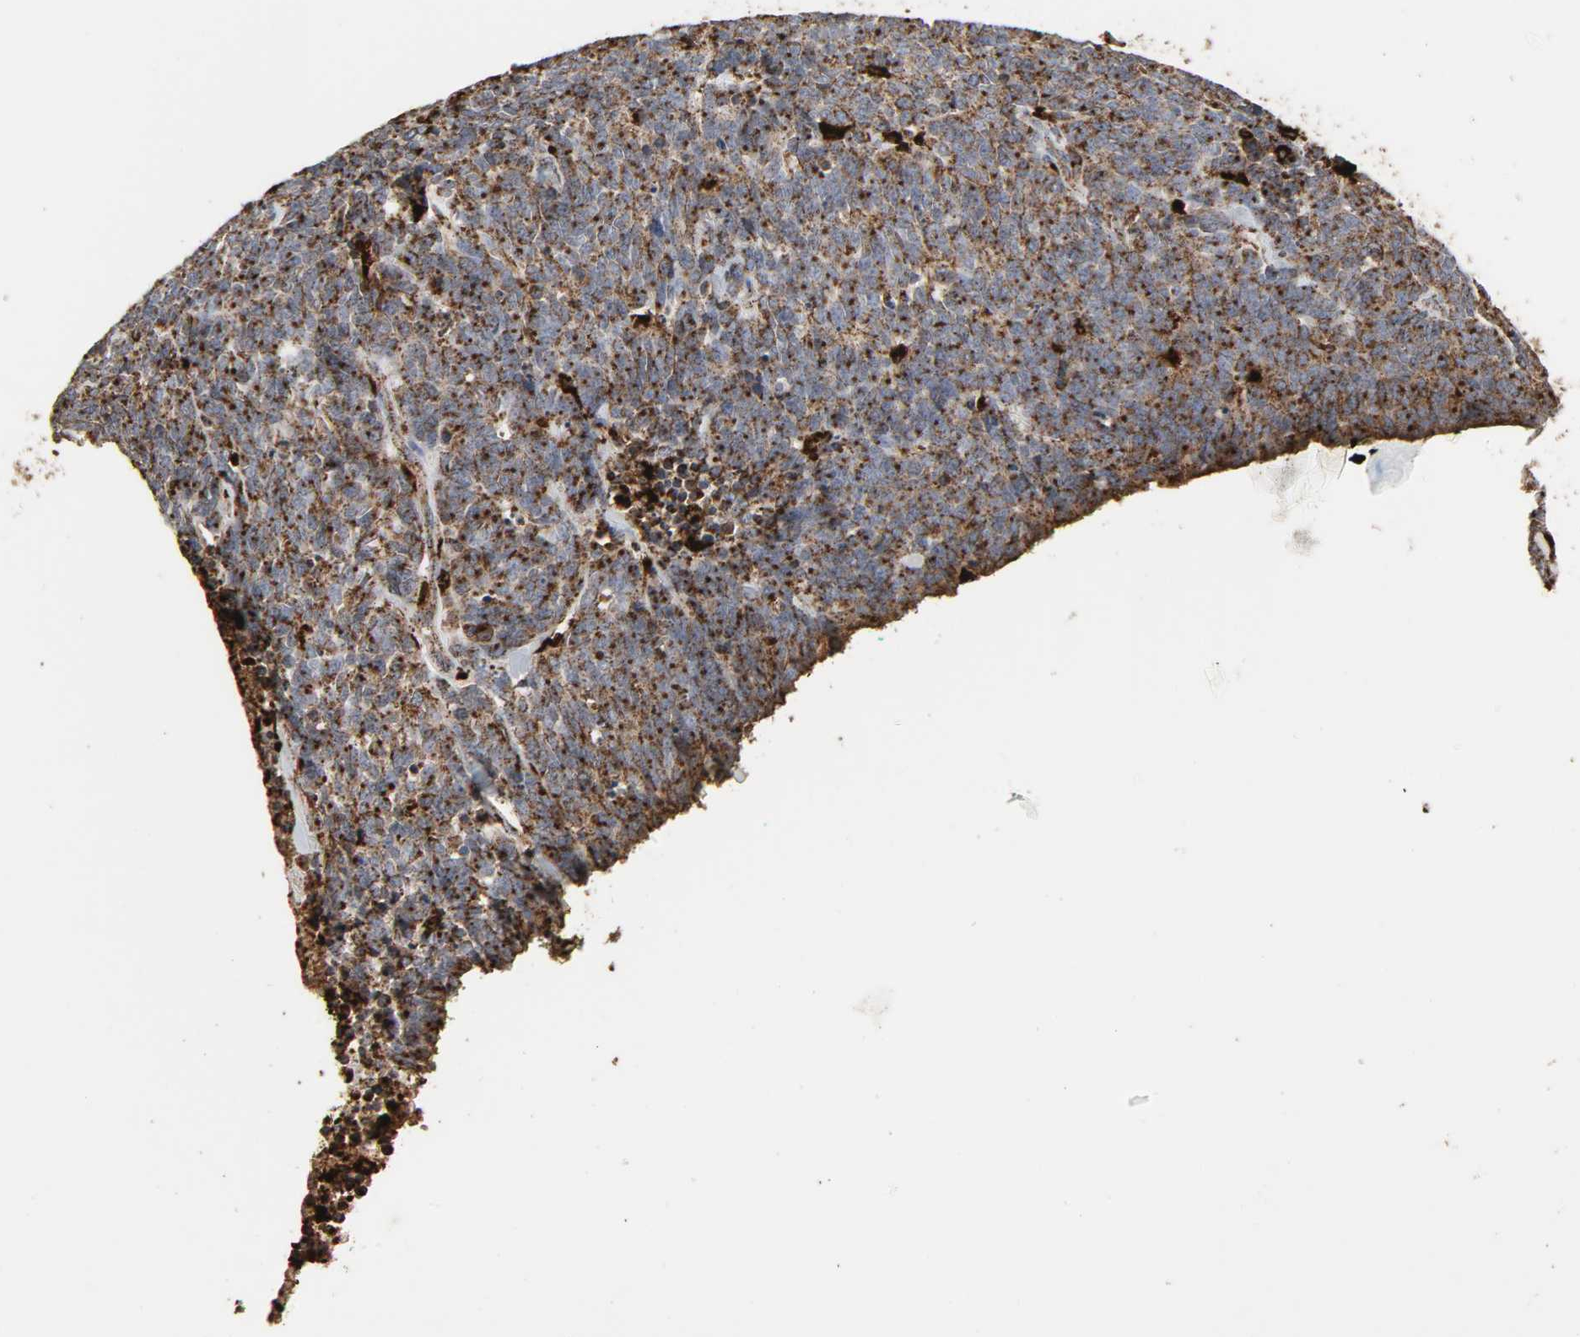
{"staining": {"intensity": "strong", "quantity": ">75%", "location": "cytoplasmic/membranous"}, "tissue": "lung cancer", "cell_type": "Tumor cells", "image_type": "cancer", "snomed": [{"axis": "morphology", "description": "Neoplasm, malignant, NOS"}, {"axis": "topography", "description": "Lung"}], "caption": "IHC micrograph of human lung cancer (malignant neoplasm) stained for a protein (brown), which reveals high levels of strong cytoplasmic/membranous positivity in approximately >75% of tumor cells.", "gene": "PSAP", "patient": {"sex": "female", "age": 58}}